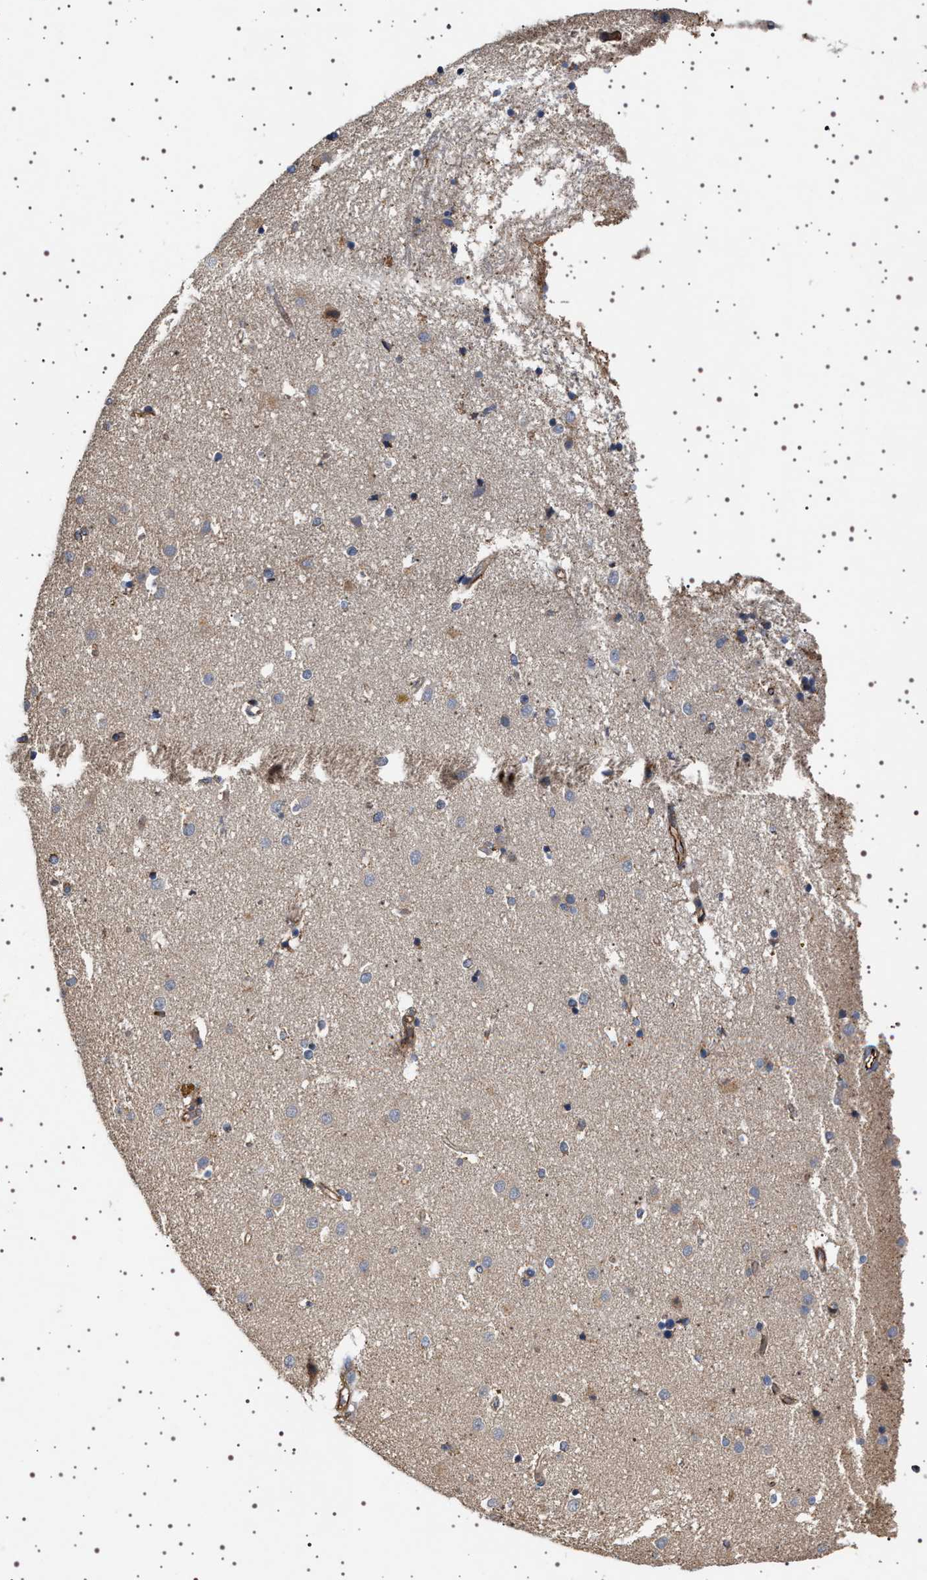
{"staining": {"intensity": "moderate", "quantity": "<25%", "location": "cytoplasmic/membranous"}, "tissue": "caudate", "cell_type": "Glial cells", "image_type": "normal", "snomed": [{"axis": "morphology", "description": "Normal tissue, NOS"}, {"axis": "topography", "description": "Lateral ventricle wall"}], "caption": "Glial cells demonstrate low levels of moderate cytoplasmic/membranous expression in about <25% of cells in normal human caudate. (DAB = brown stain, brightfield microscopy at high magnification).", "gene": "TRUB2", "patient": {"sex": "male", "age": 70}}